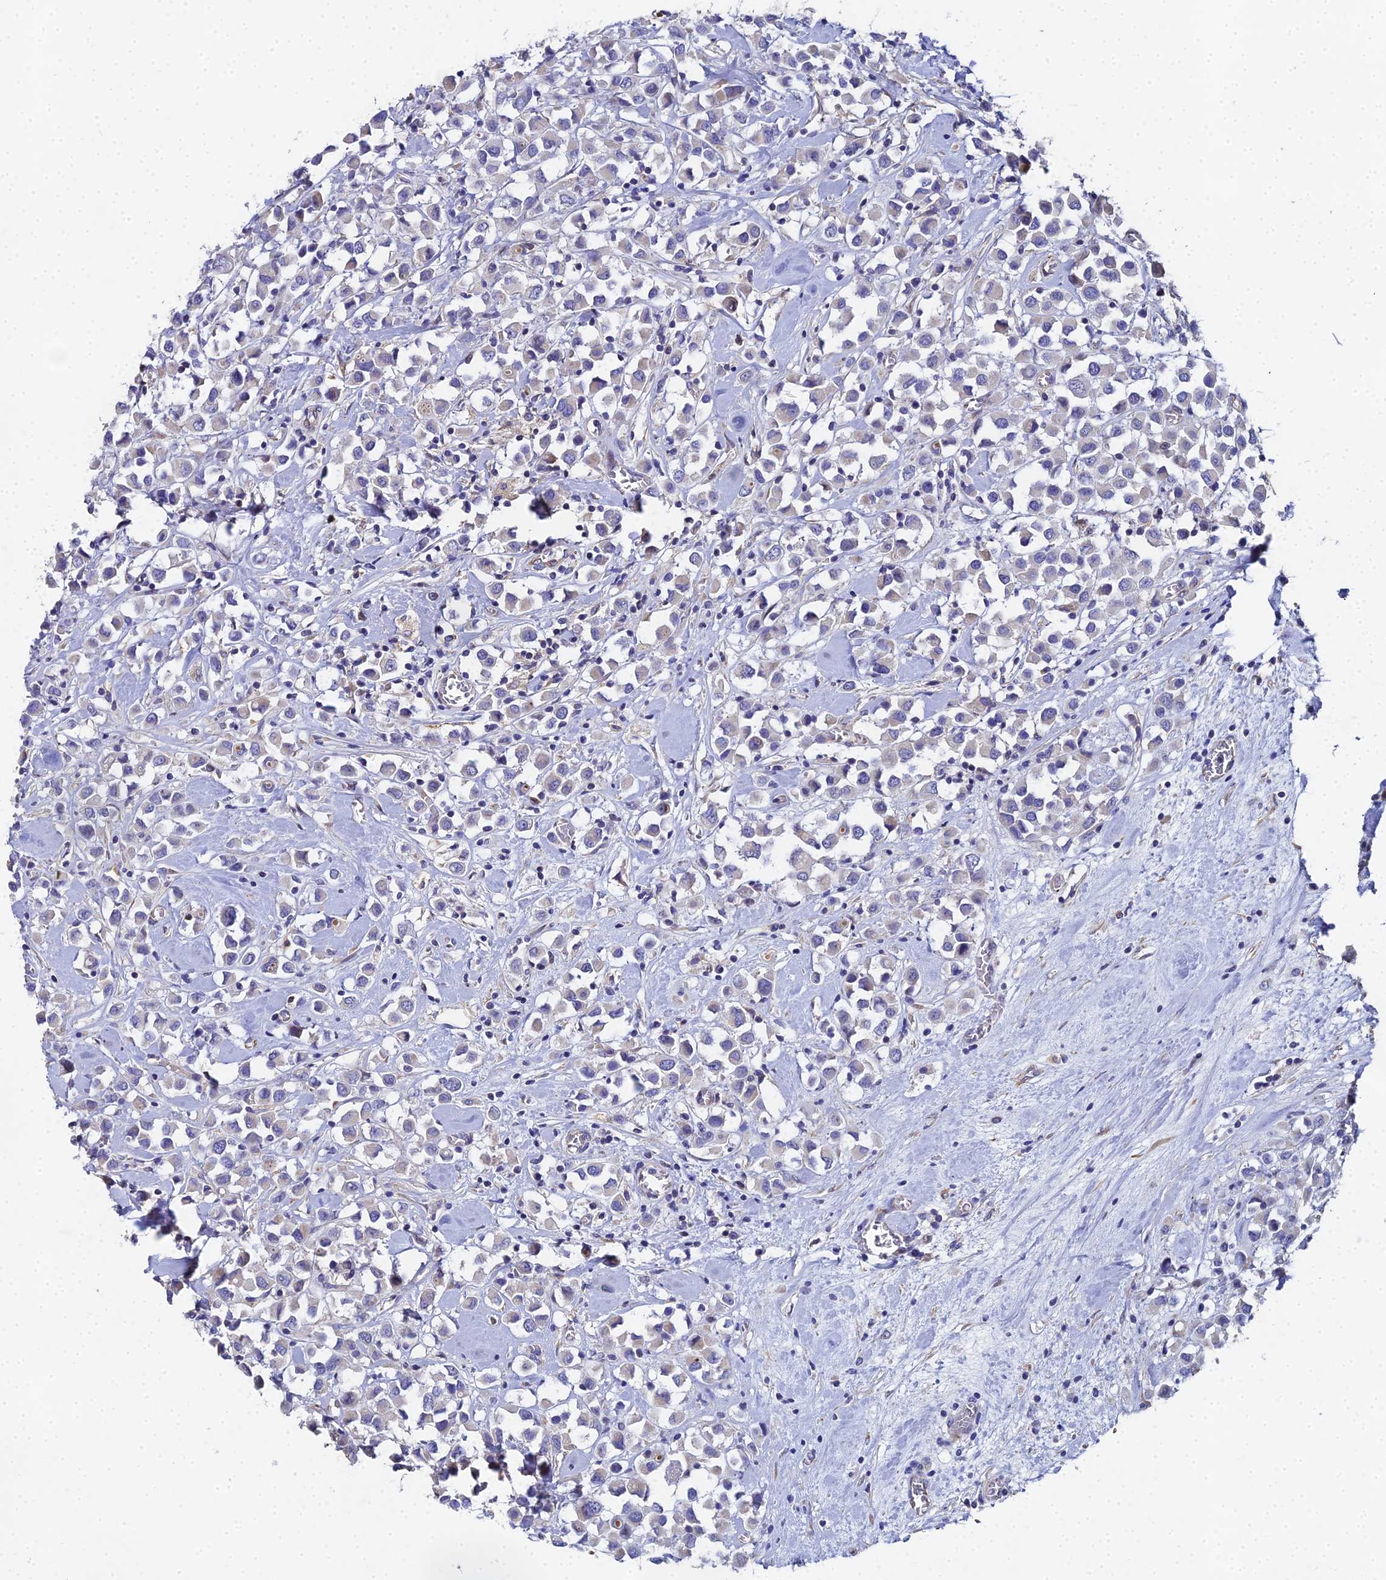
{"staining": {"intensity": "negative", "quantity": "none", "location": "none"}, "tissue": "breast cancer", "cell_type": "Tumor cells", "image_type": "cancer", "snomed": [{"axis": "morphology", "description": "Duct carcinoma"}, {"axis": "topography", "description": "Breast"}], "caption": "DAB immunohistochemical staining of breast cancer demonstrates no significant expression in tumor cells.", "gene": "ENSG00000268674", "patient": {"sex": "female", "age": 61}}